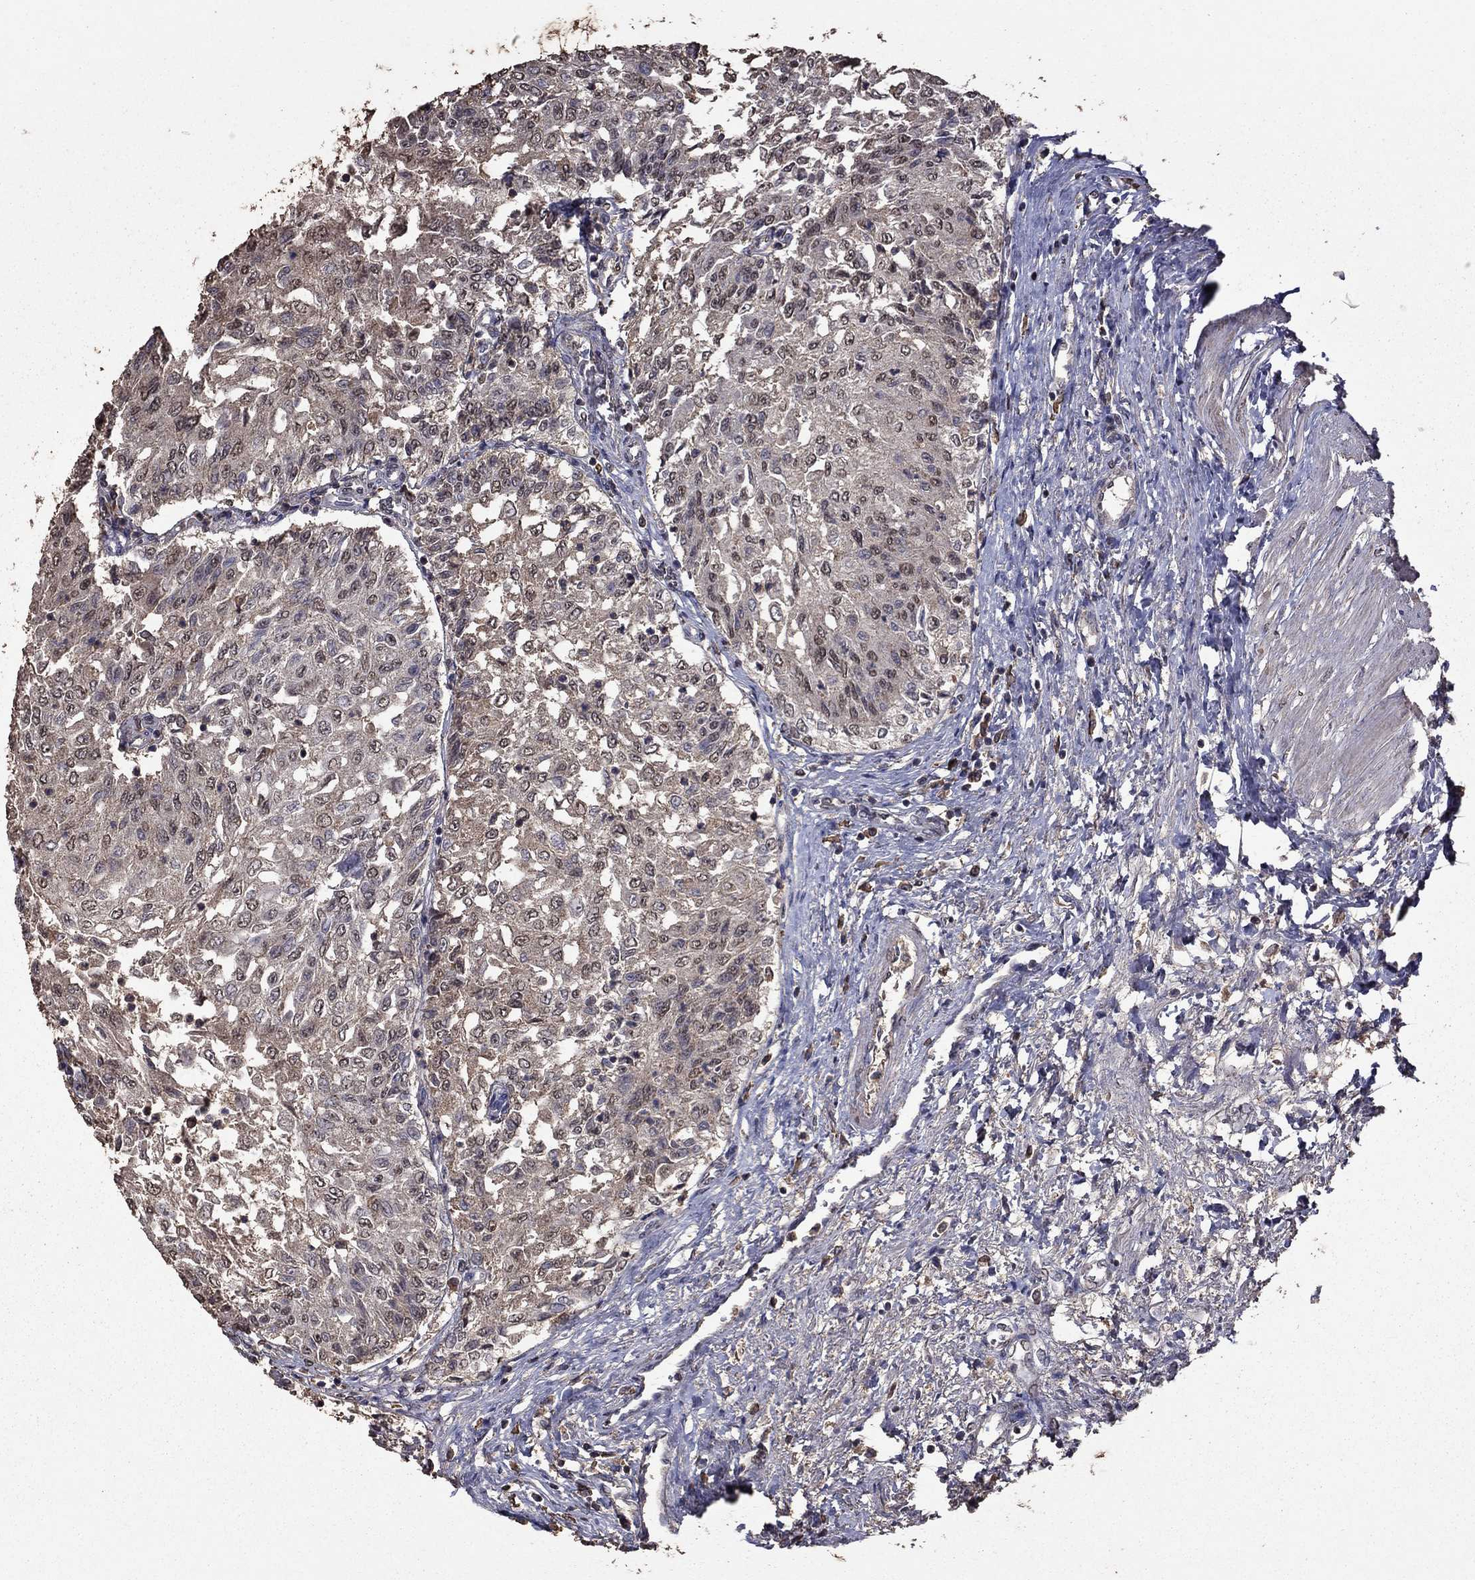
{"staining": {"intensity": "negative", "quantity": "none", "location": "none"}, "tissue": "urothelial cancer", "cell_type": "Tumor cells", "image_type": "cancer", "snomed": [{"axis": "morphology", "description": "Urothelial carcinoma, Low grade"}, {"axis": "topography", "description": "Urinary bladder"}], "caption": "The photomicrograph reveals no staining of tumor cells in low-grade urothelial carcinoma. (DAB IHC with hematoxylin counter stain).", "gene": "SERPINA5", "patient": {"sex": "male", "age": 78}}